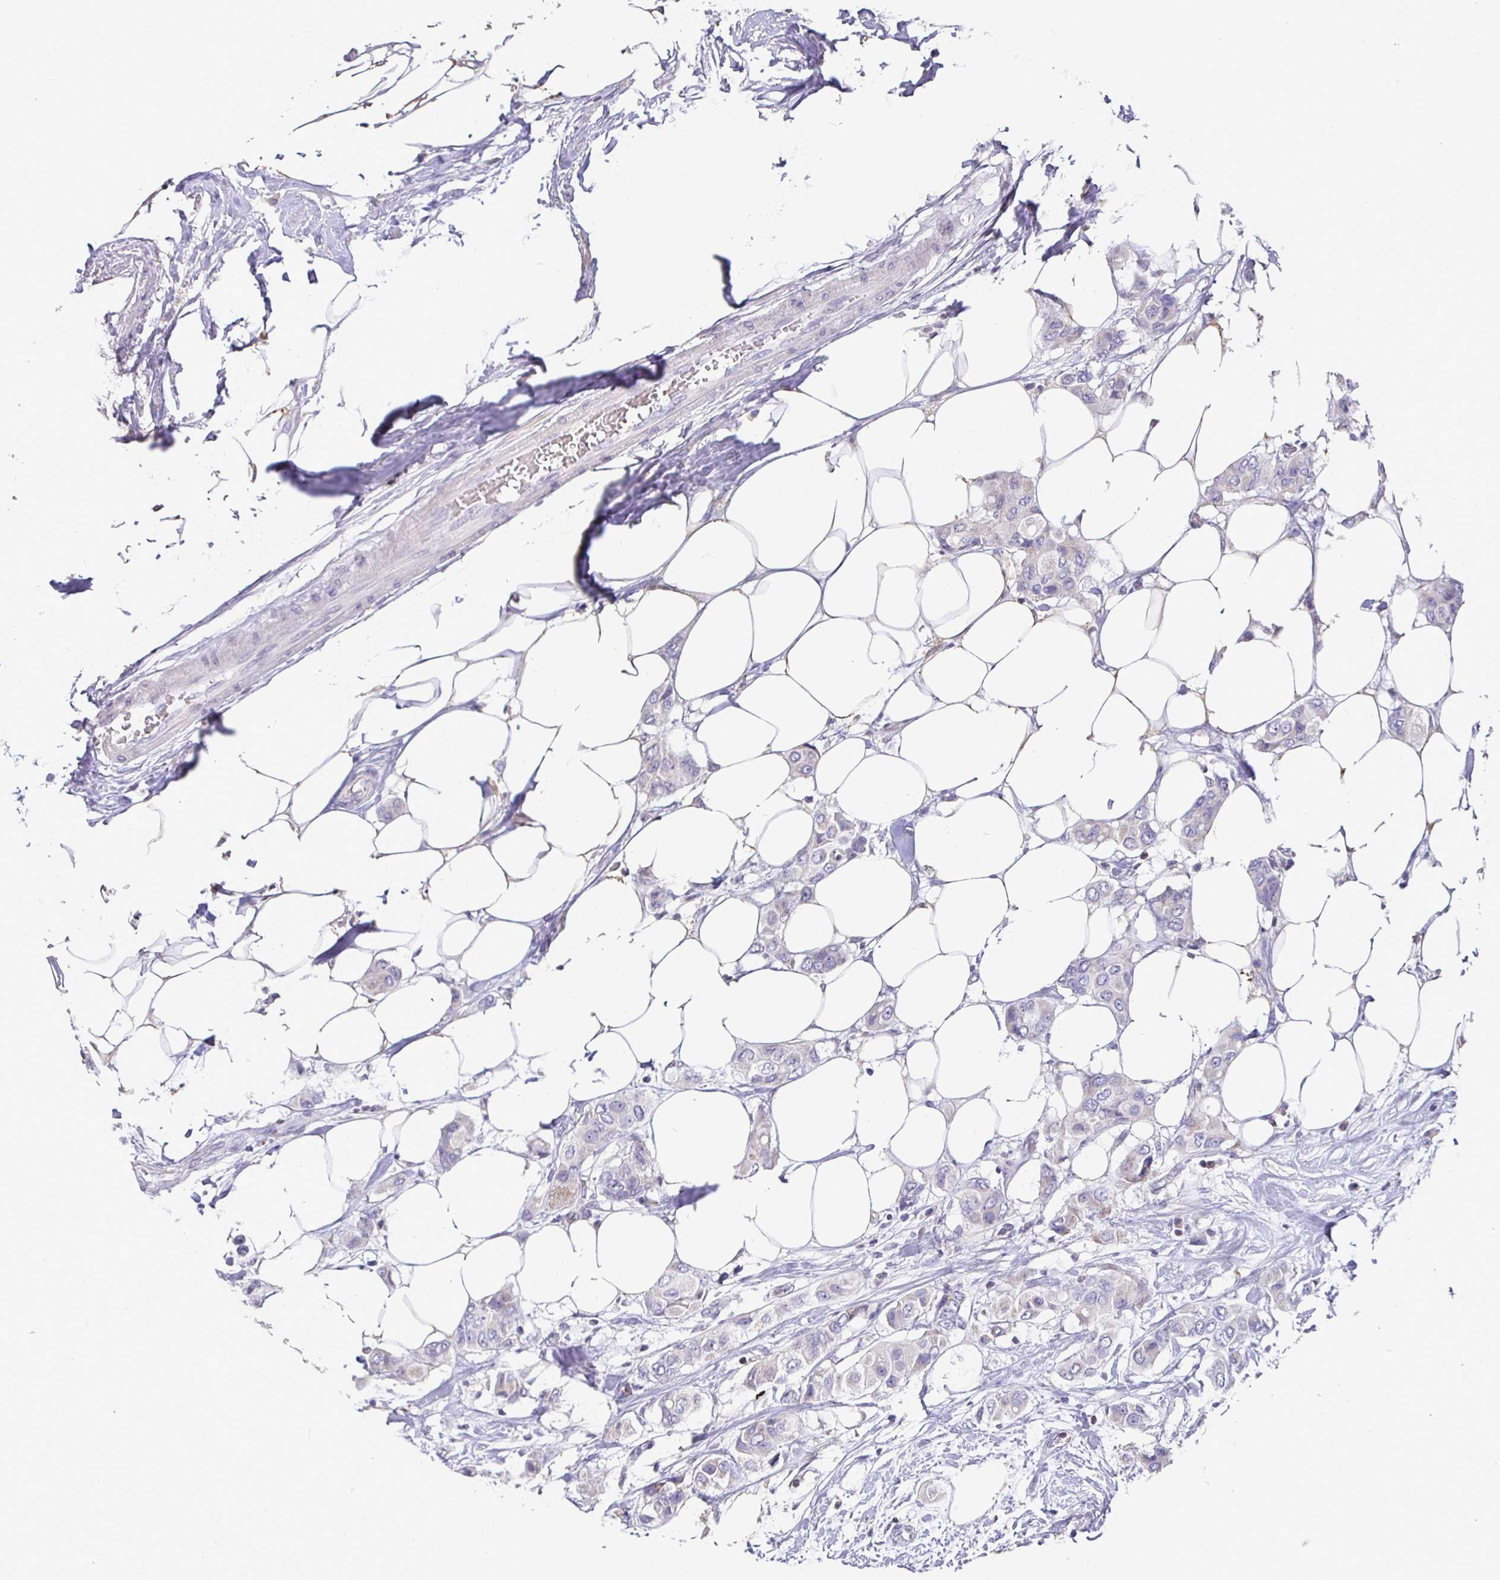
{"staining": {"intensity": "negative", "quantity": "none", "location": "none"}, "tissue": "breast cancer", "cell_type": "Tumor cells", "image_type": "cancer", "snomed": [{"axis": "morphology", "description": "Lobular carcinoma"}, {"axis": "topography", "description": "Breast"}], "caption": "Tumor cells show no significant expression in breast cancer (lobular carcinoma).", "gene": "SHISA4", "patient": {"sex": "female", "age": 51}}